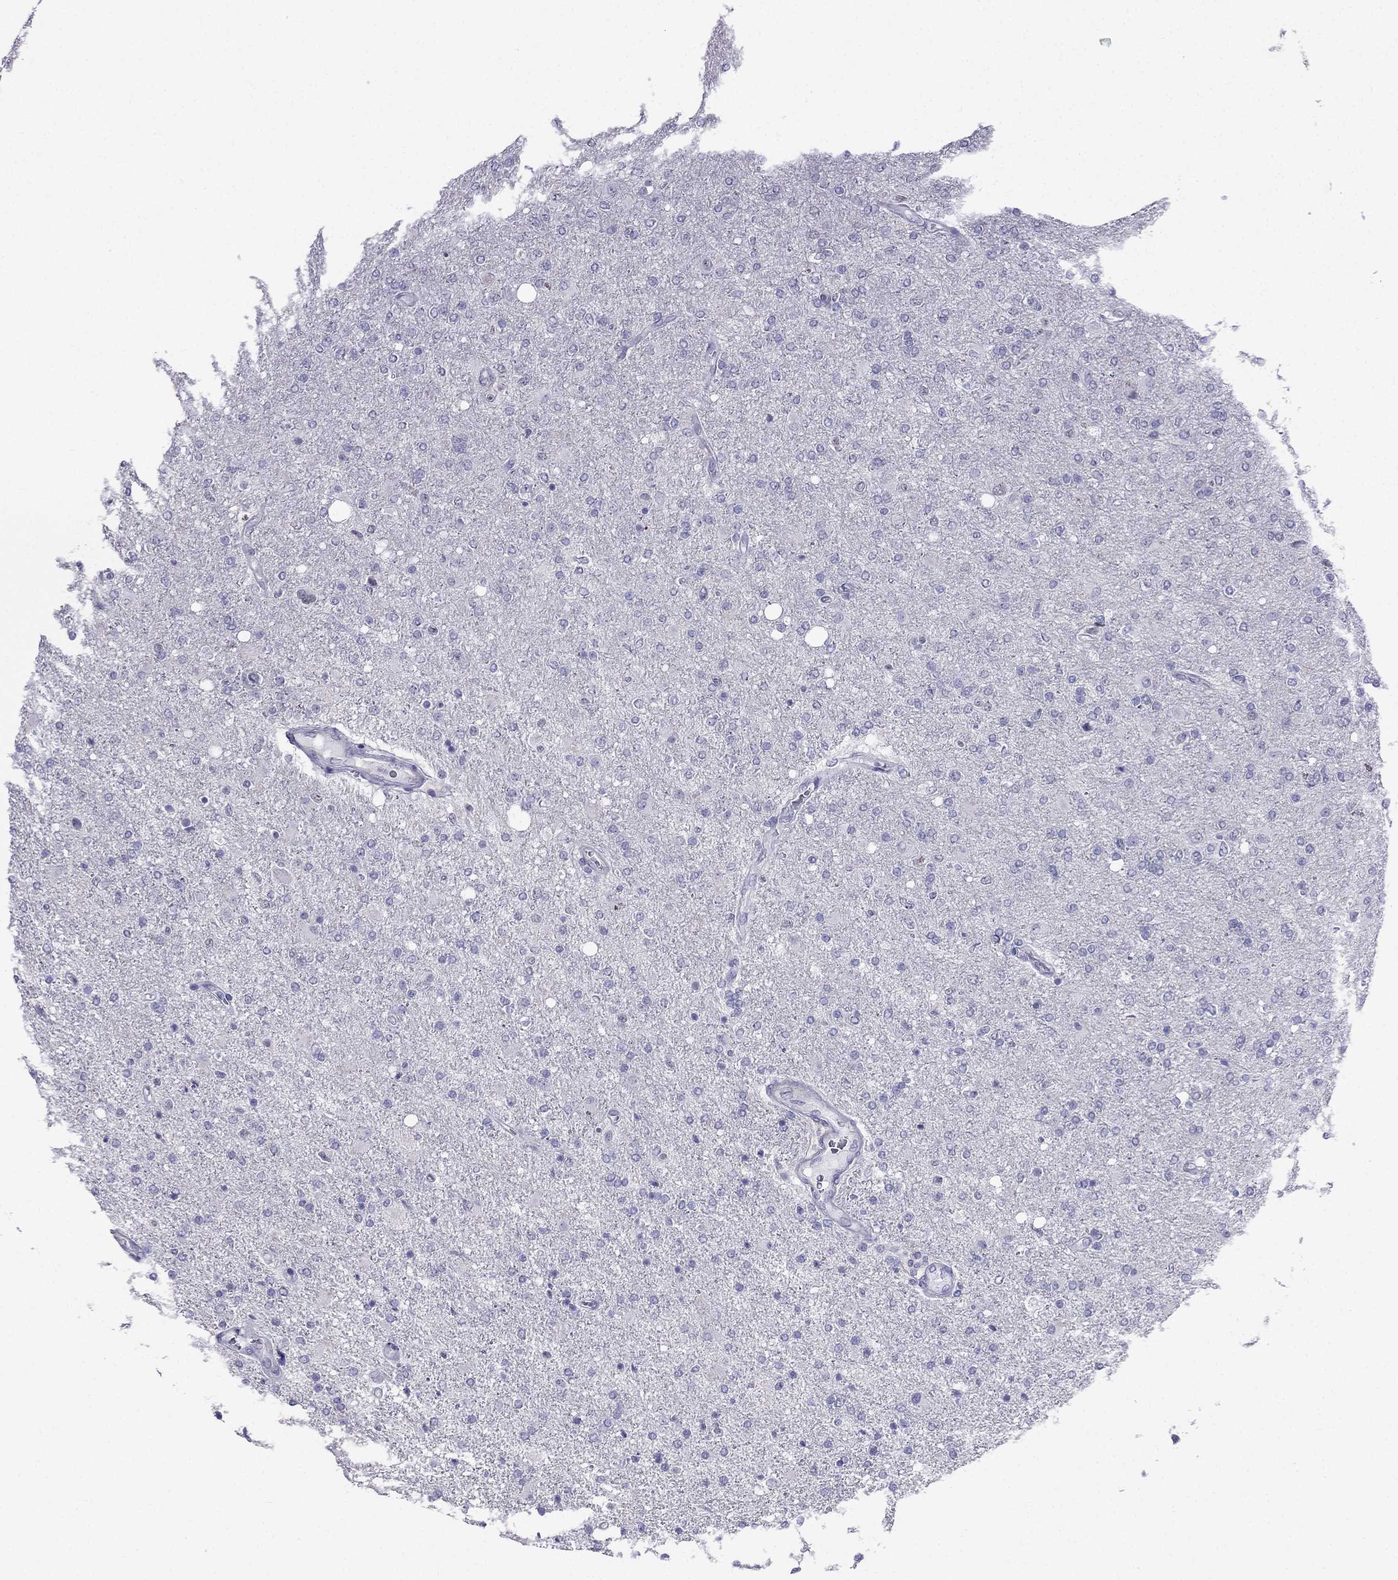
{"staining": {"intensity": "negative", "quantity": "none", "location": "none"}, "tissue": "glioma", "cell_type": "Tumor cells", "image_type": "cancer", "snomed": [{"axis": "morphology", "description": "Glioma, malignant, High grade"}, {"axis": "topography", "description": "Cerebral cortex"}], "caption": "Human malignant glioma (high-grade) stained for a protein using immunohistochemistry (IHC) displays no expression in tumor cells.", "gene": "MGP", "patient": {"sex": "male", "age": 70}}